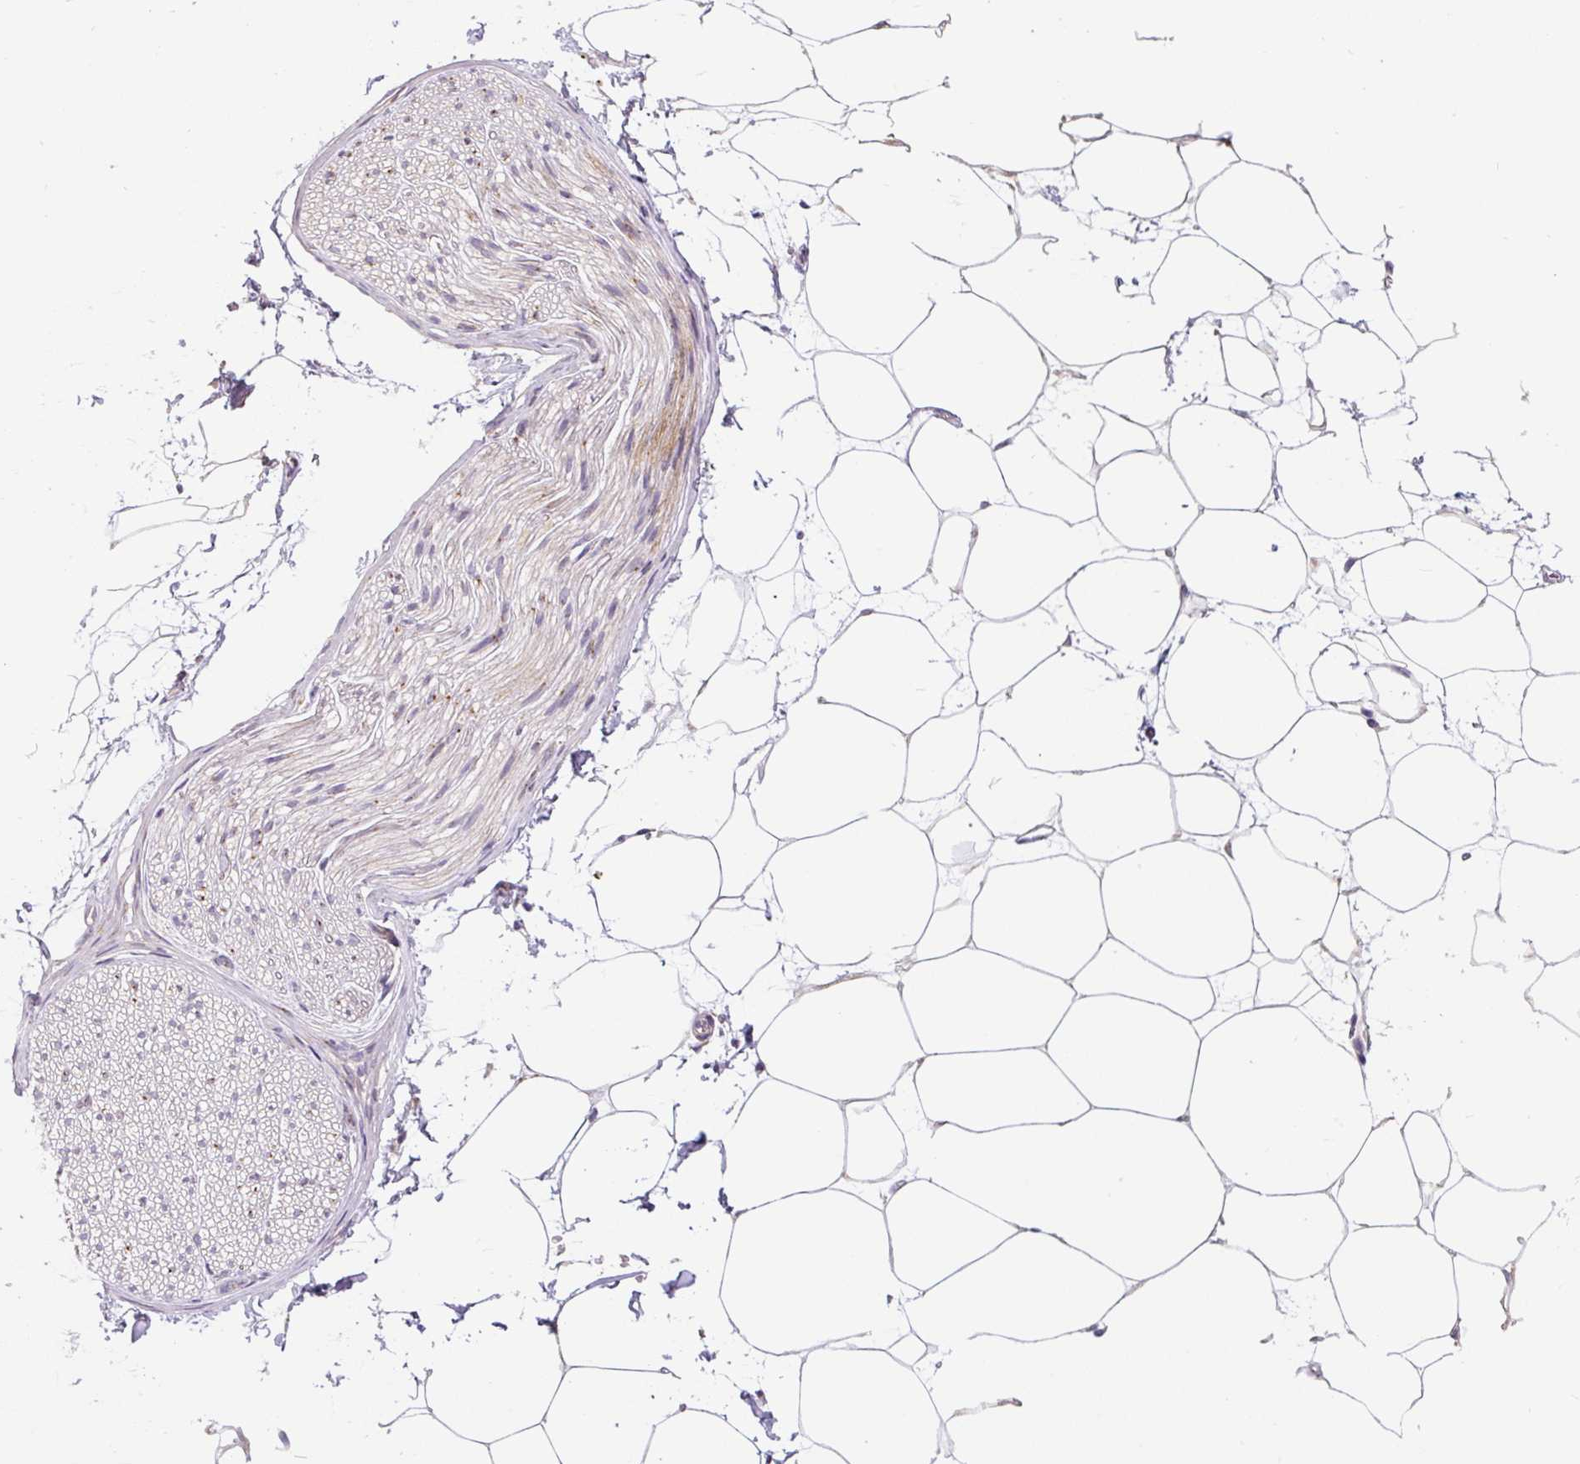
{"staining": {"intensity": "negative", "quantity": "none", "location": "none"}, "tissue": "adipose tissue", "cell_type": "Adipocytes", "image_type": "normal", "snomed": [{"axis": "morphology", "description": "Normal tissue, NOS"}, {"axis": "topography", "description": "Adipose tissue"}, {"axis": "topography", "description": "Vascular tissue"}, {"axis": "topography", "description": "Rectum"}, {"axis": "topography", "description": "Peripheral nerve tissue"}], "caption": "Adipocytes are negative for protein expression in unremarkable human adipose tissue. (Immunohistochemistry, brightfield microscopy, high magnification).", "gene": "PCM1", "patient": {"sex": "female", "age": 69}}